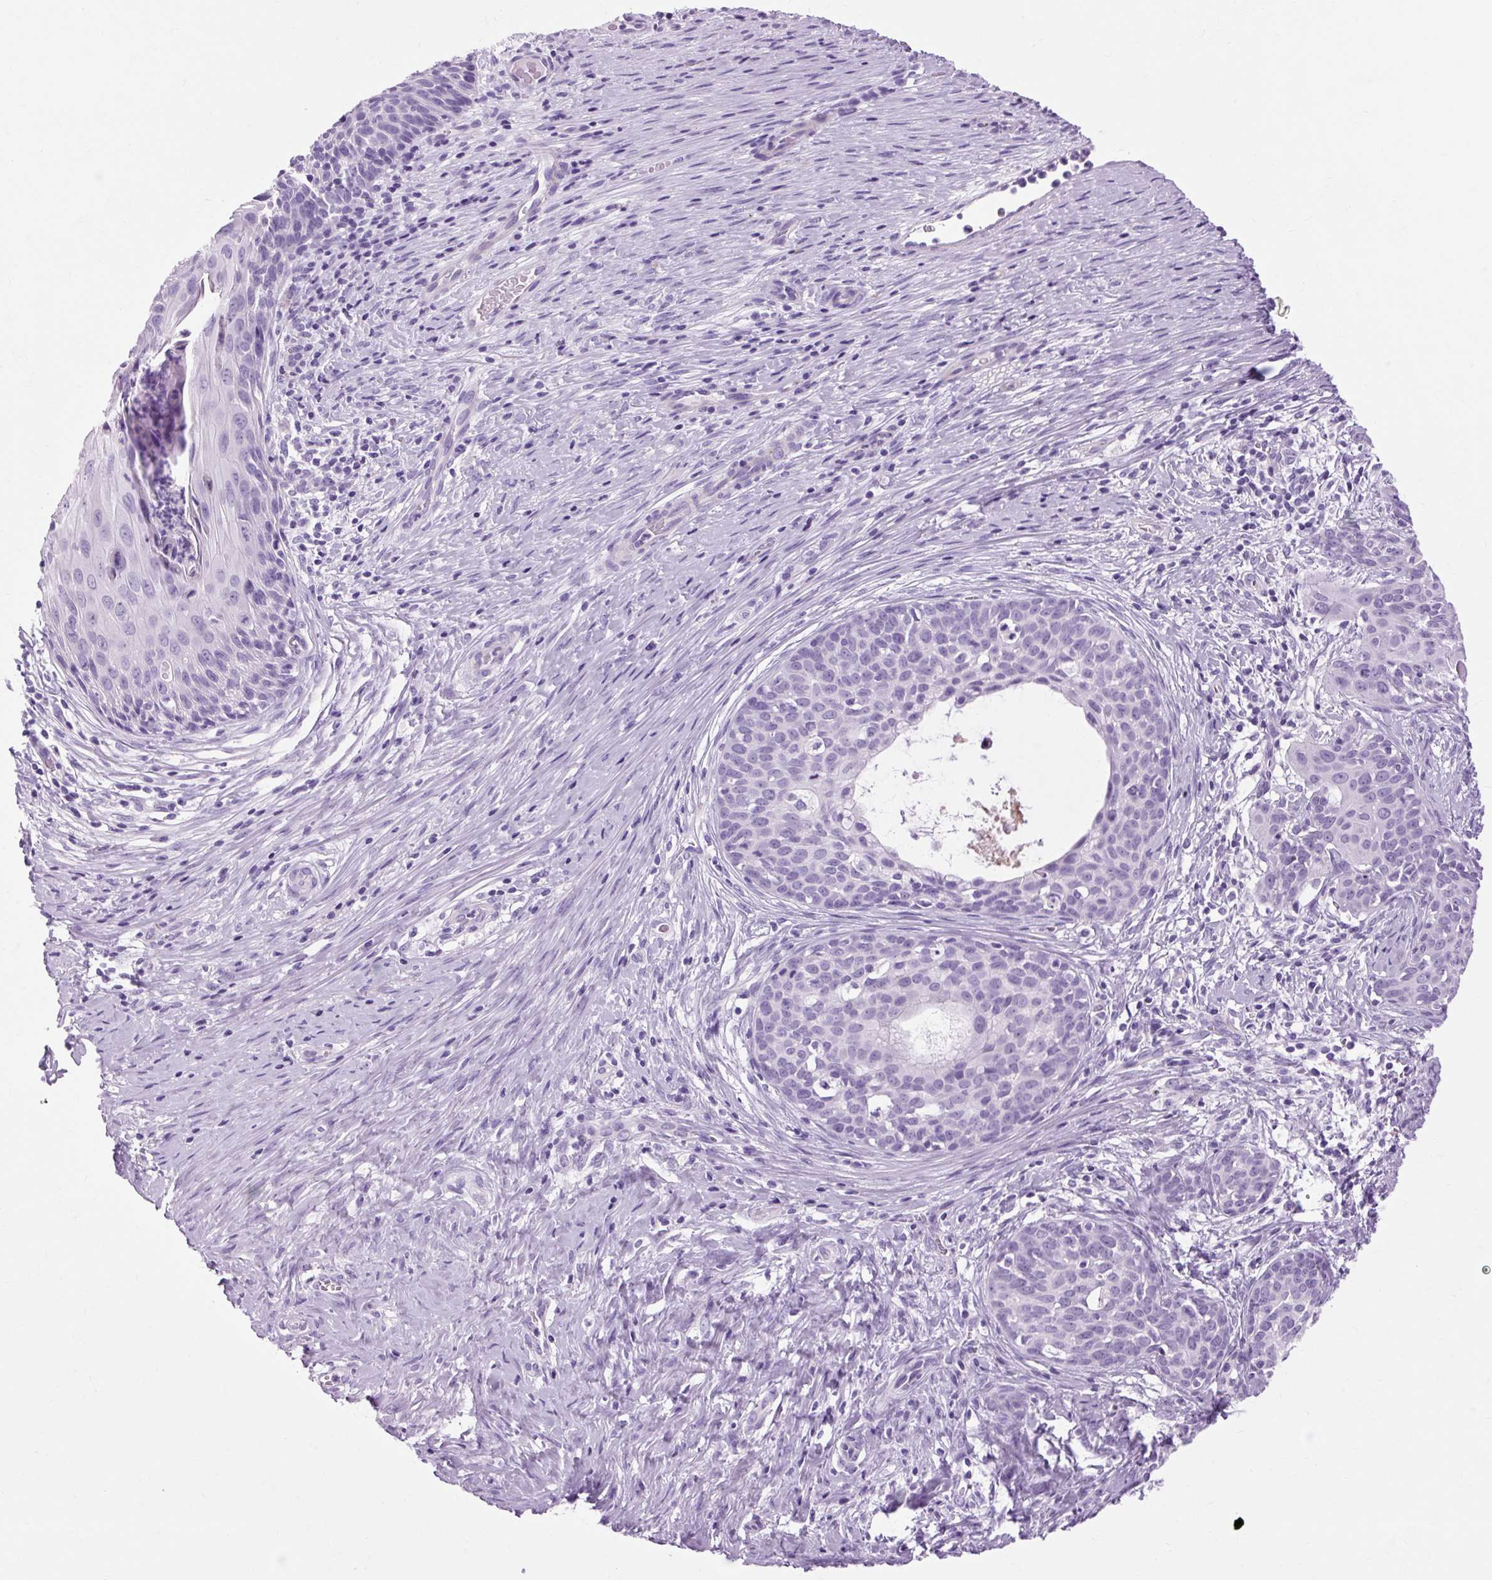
{"staining": {"intensity": "negative", "quantity": "none", "location": "none"}, "tissue": "cervical cancer", "cell_type": "Tumor cells", "image_type": "cancer", "snomed": [{"axis": "morphology", "description": "Squamous cell carcinoma, NOS"}, {"axis": "morphology", "description": "Adenocarcinoma, NOS"}, {"axis": "topography", "description": "Cervix"}], "caption": "The photomicrograph demonstrates no significant positivity in tumor cells of adenocarcinoma (cervical).", "gene": "OOEP", "patient": {"sex": "female", "age": 52}}